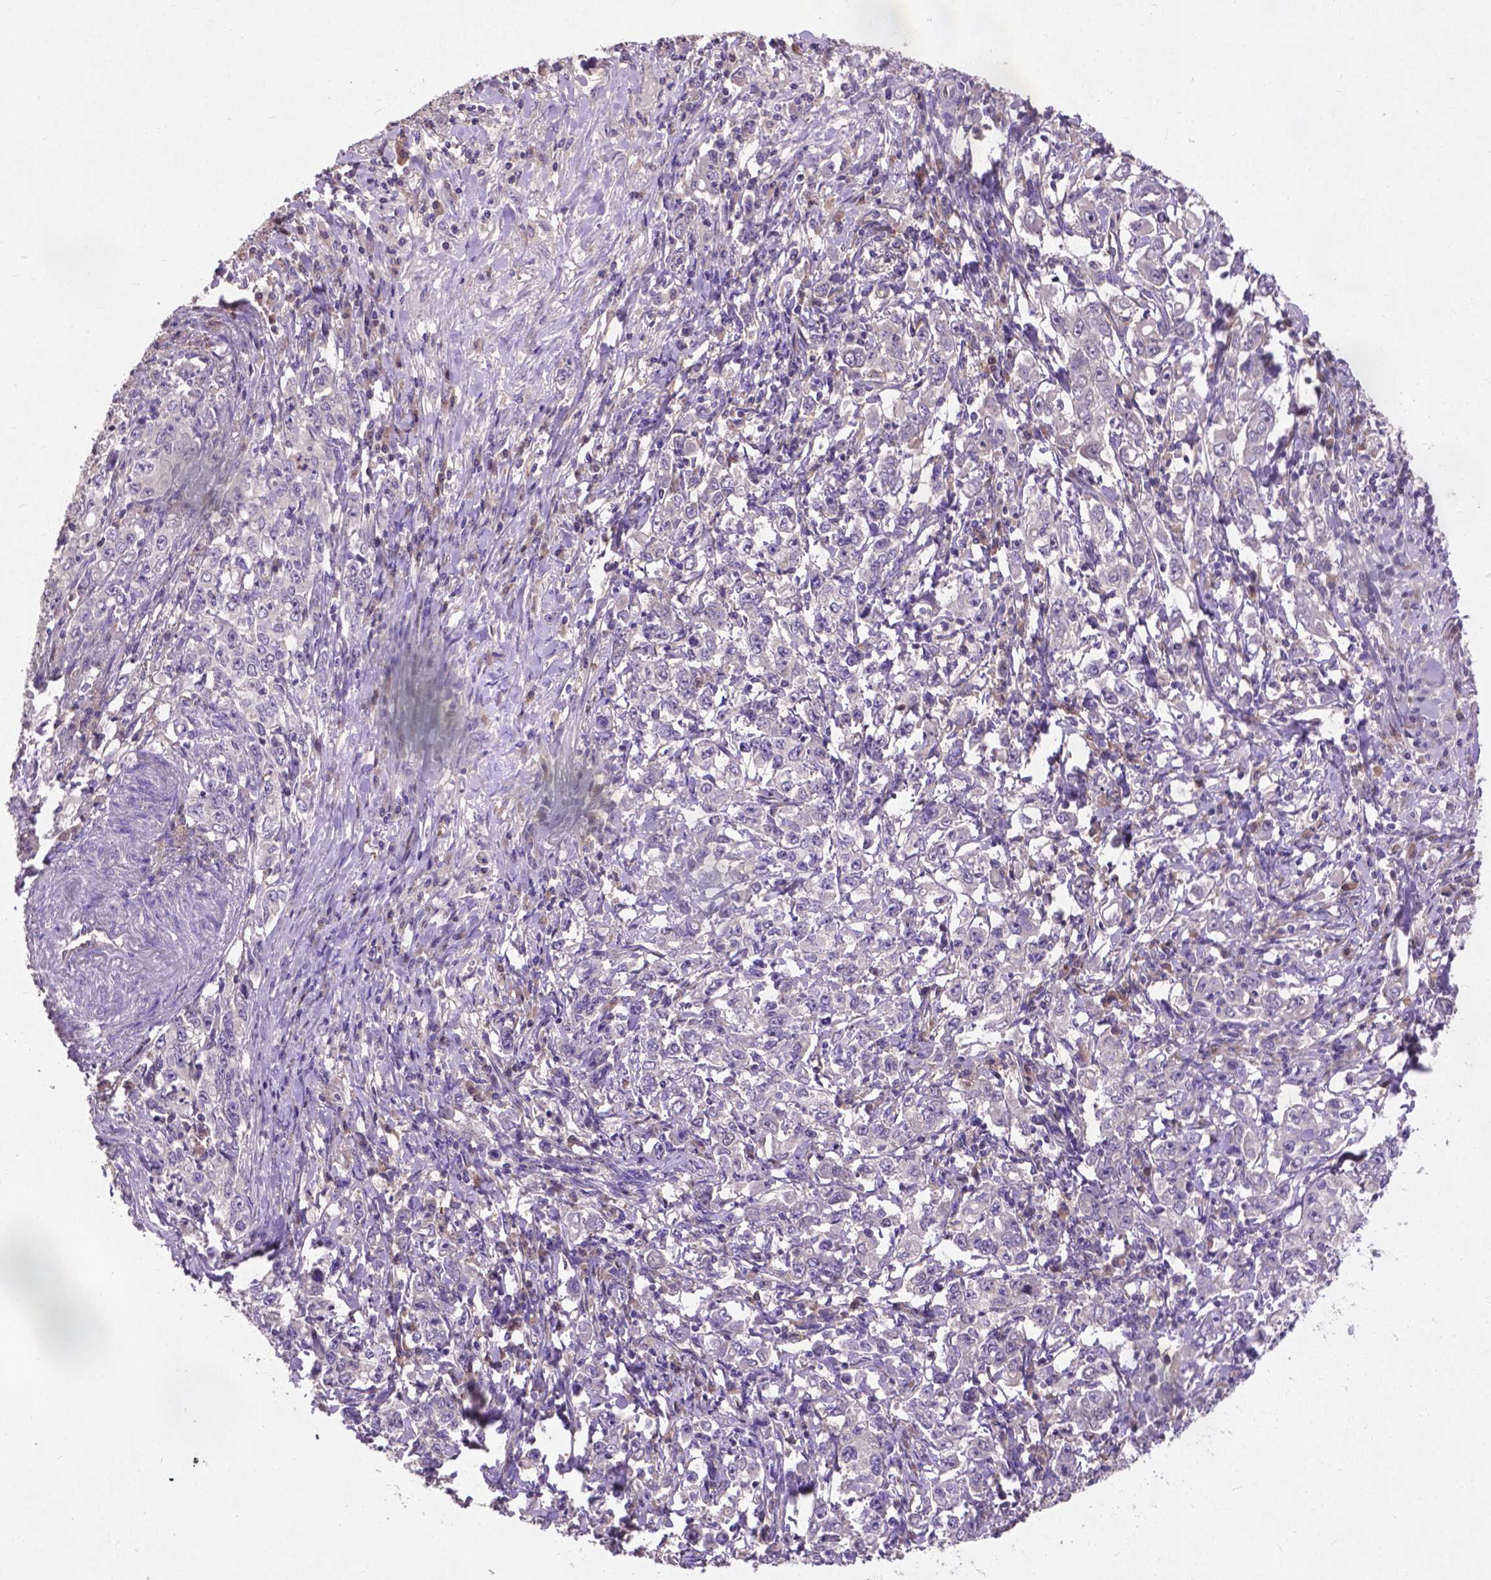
{"staining": {"intensity": "negative", "quantity": "none", "location": "none"}, "tissue": "stomach cancer", "cell_type": "Tumor cells", "image_type": "cancer", "snomed": [{"axis": "morphology", "description": "Adenocarcinoma, NOS"}, {"axis": "topography", "description": "Stomach, lower"}], "caption": "Stomach adenocarcinoma was stained to show a protein in brown. There is no significant positivity in tumor cells.", "gene": "ZNF337", "patient": {"sex": "female", "age": 72}}